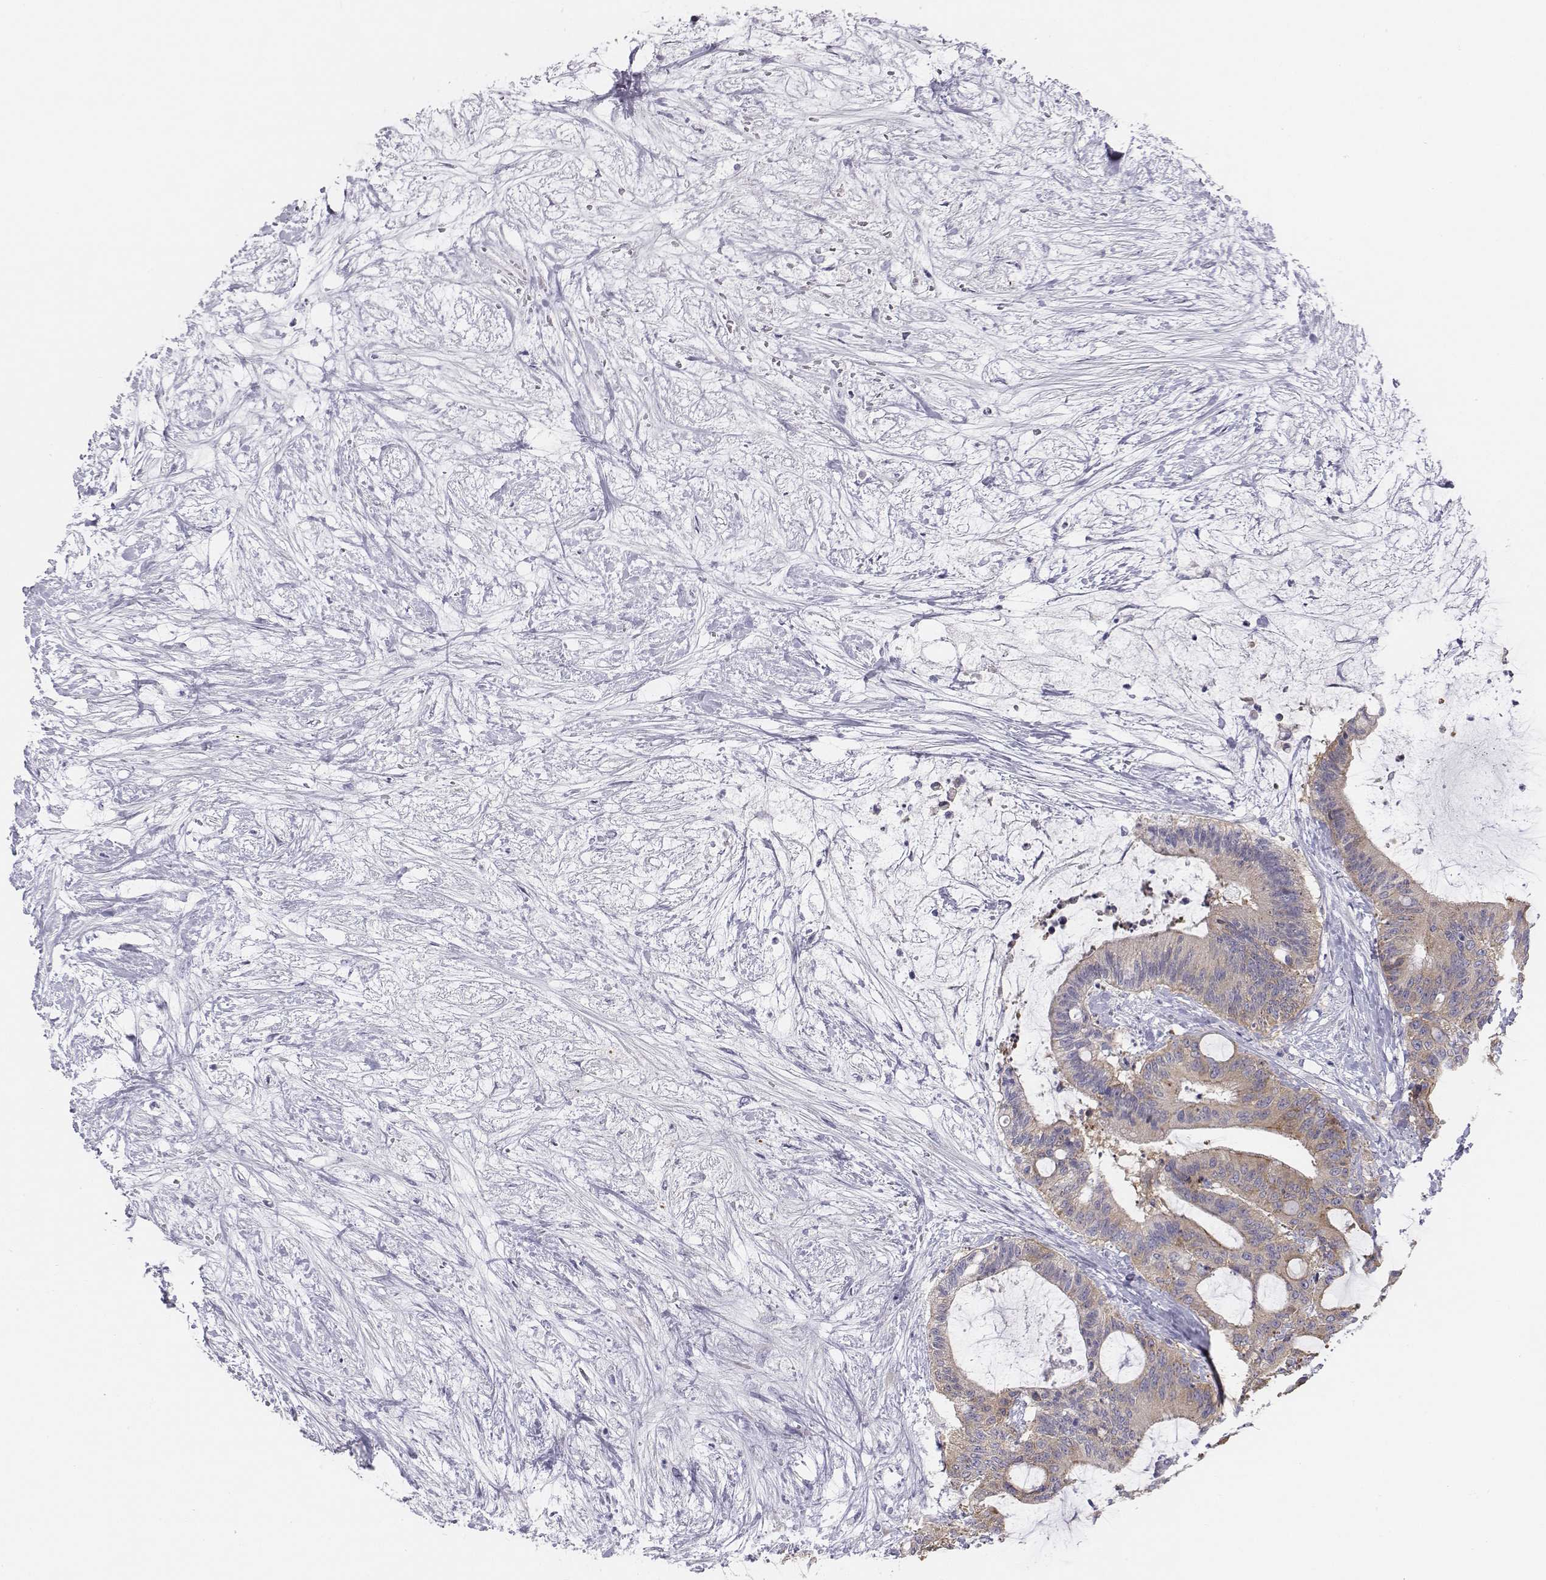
{"staining": {"intensity": "weak", "quantity": "25%-75%", "location": "cytoplasmic/membranous"}, "tissue": "liver cancer", "cell_type": "Tumor cells", "image_type": "cancer", "snomed": [{"axis": "morphology", "description": "Cholangiocarcinoma"}, {"axis": "topography", "description": "Liver"}], "caption": "Weak cytoplasmic/membranous staining is appreciated in about 25%-75% of tumor cells in liver cancer.", "gene": "CHST14", "patient": {"sex": "female", "age": 73}}